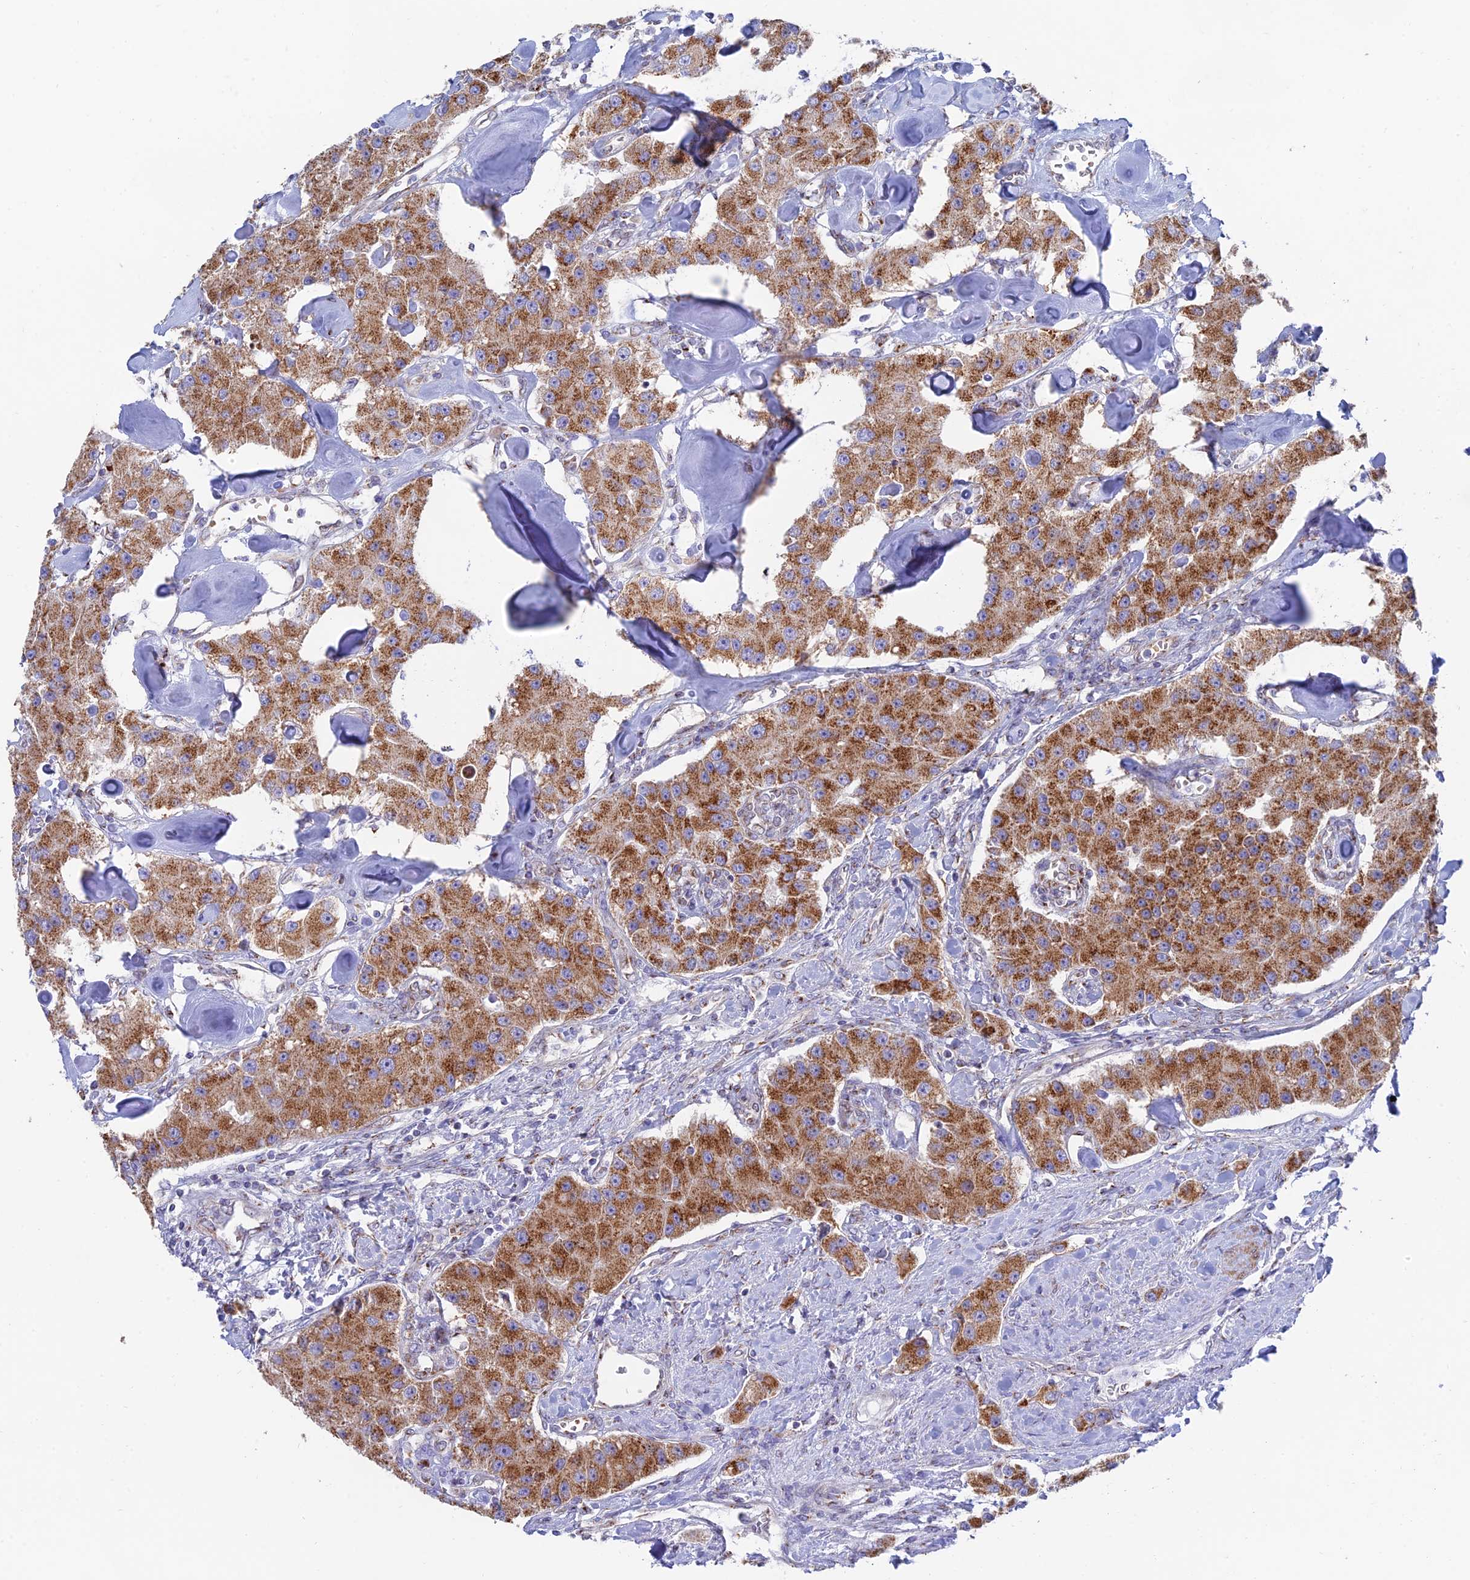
{"staining": {"intensity": "moderate", "quantity": ">75%", "location": "cytoplasmic/membranous"}, "tissue": "carcinoid", "cell_type": "Tumor cells", "image_type": "cancer", "snomed": [{"axis": "morphology", "description": "Carcinoid, malignant, NOS"}, {"axis": "topography", "description": "Pancreas"}], "caption": "Immunohistochemistry histopathology image of human malignant carcinoid stained for a protein (brown), which reveals medium levels of moderate cytoplasmic/membranous expression in approximately >75% of tumor cells.", "gene": "HS2ST1", "patient": {"sex": "male", "age": 41}}